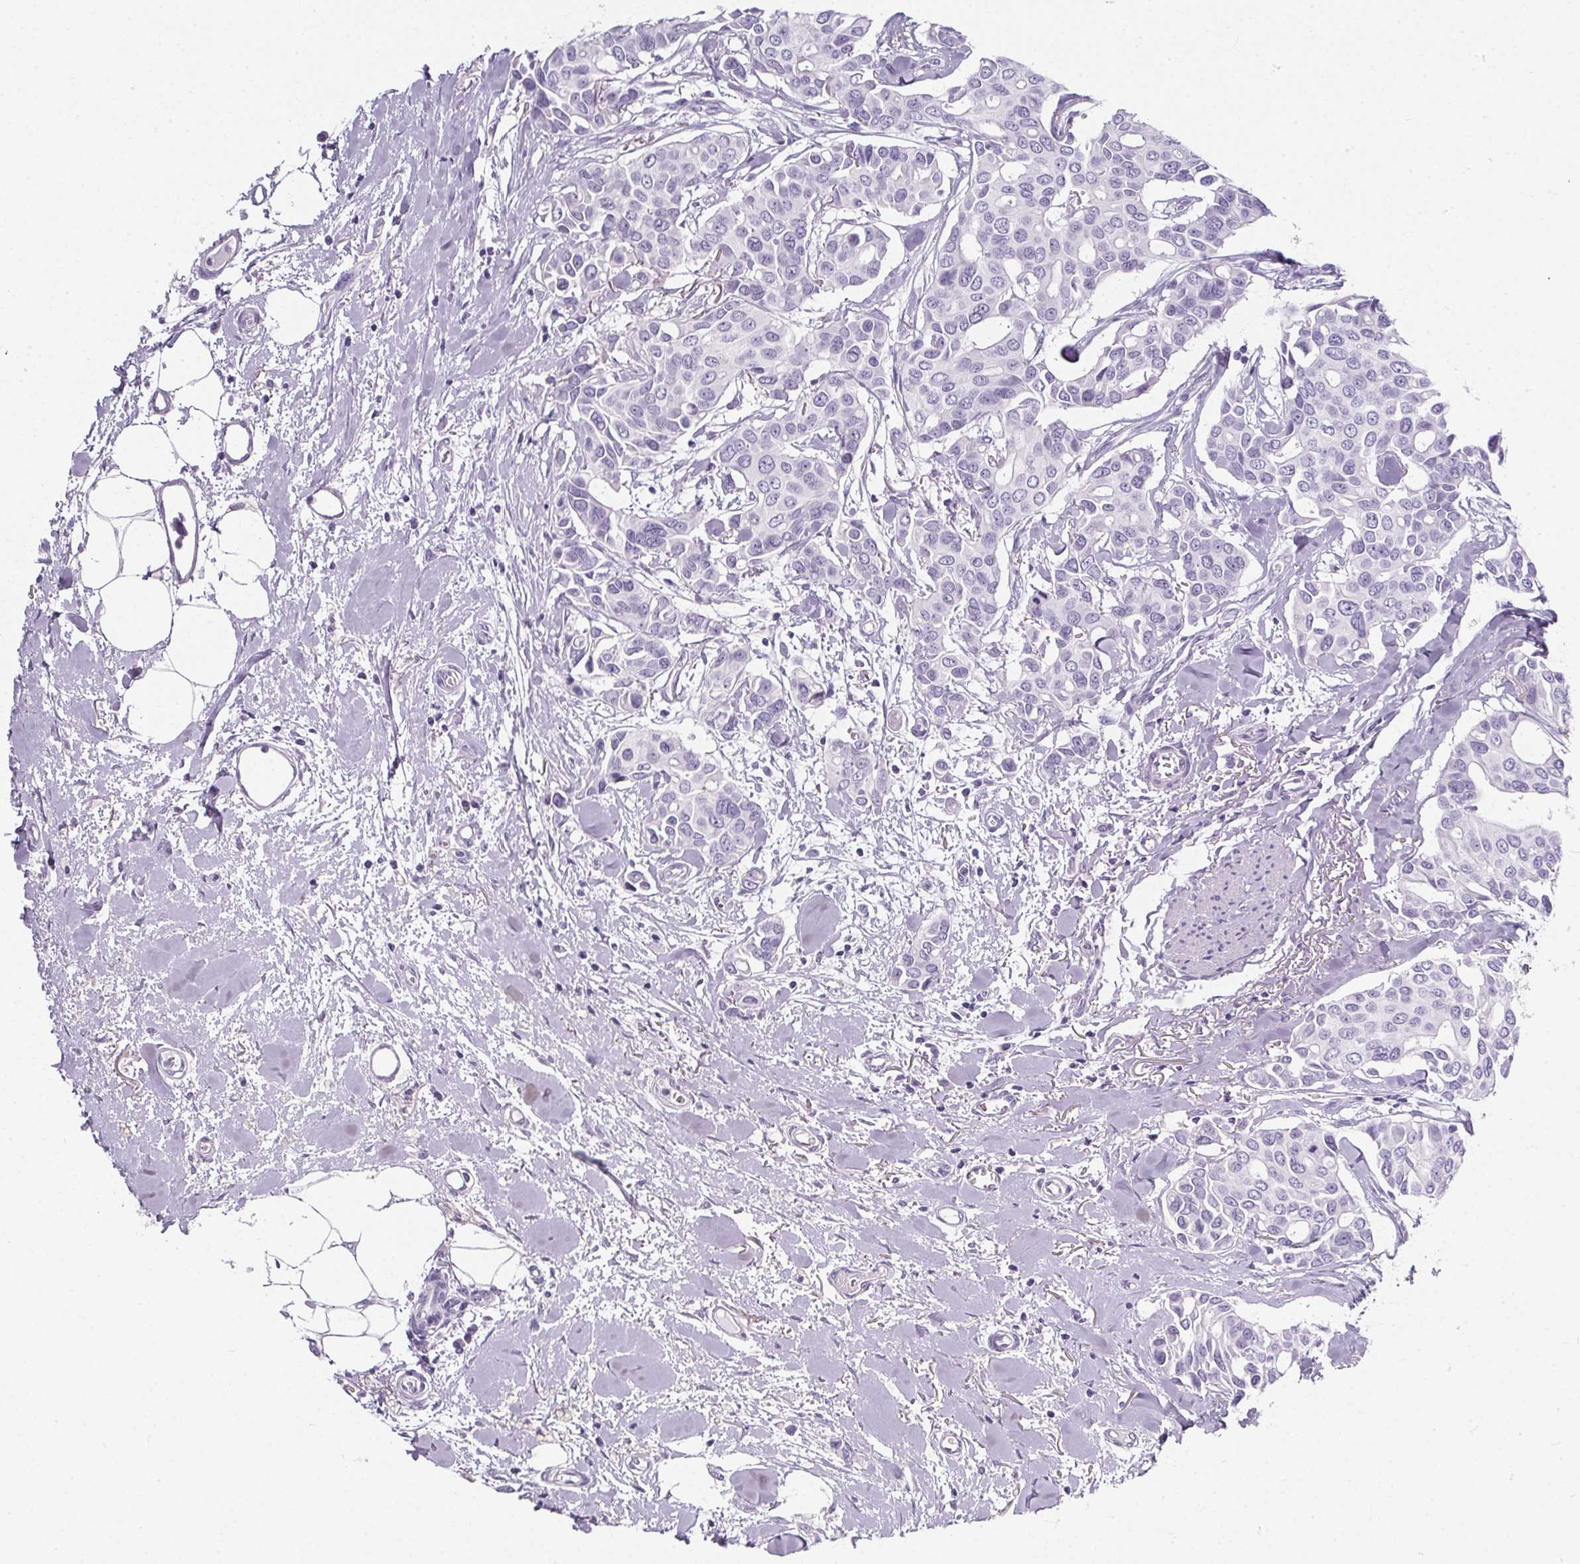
{"staining": {"intensity": "negative", "quantity": "none", "location": "none"}, "tissue": "breast cancer", "cell_type": "Tumor cells", "image_type": "cancer", "snomed": [{"axis": "morphology", "description": "Duct carcinoma"}, {"axis": "topography", "description": "Breast"}], "caption": "Immunohistochemistry (IHC) photomicrograph of neoplastic tissue: human breast intraductal carcinoma stained with DAB displays no significant protein staining in tumor cells.", "gene": "ADRB1", "patient": {"sex": "female", "age": 54}}